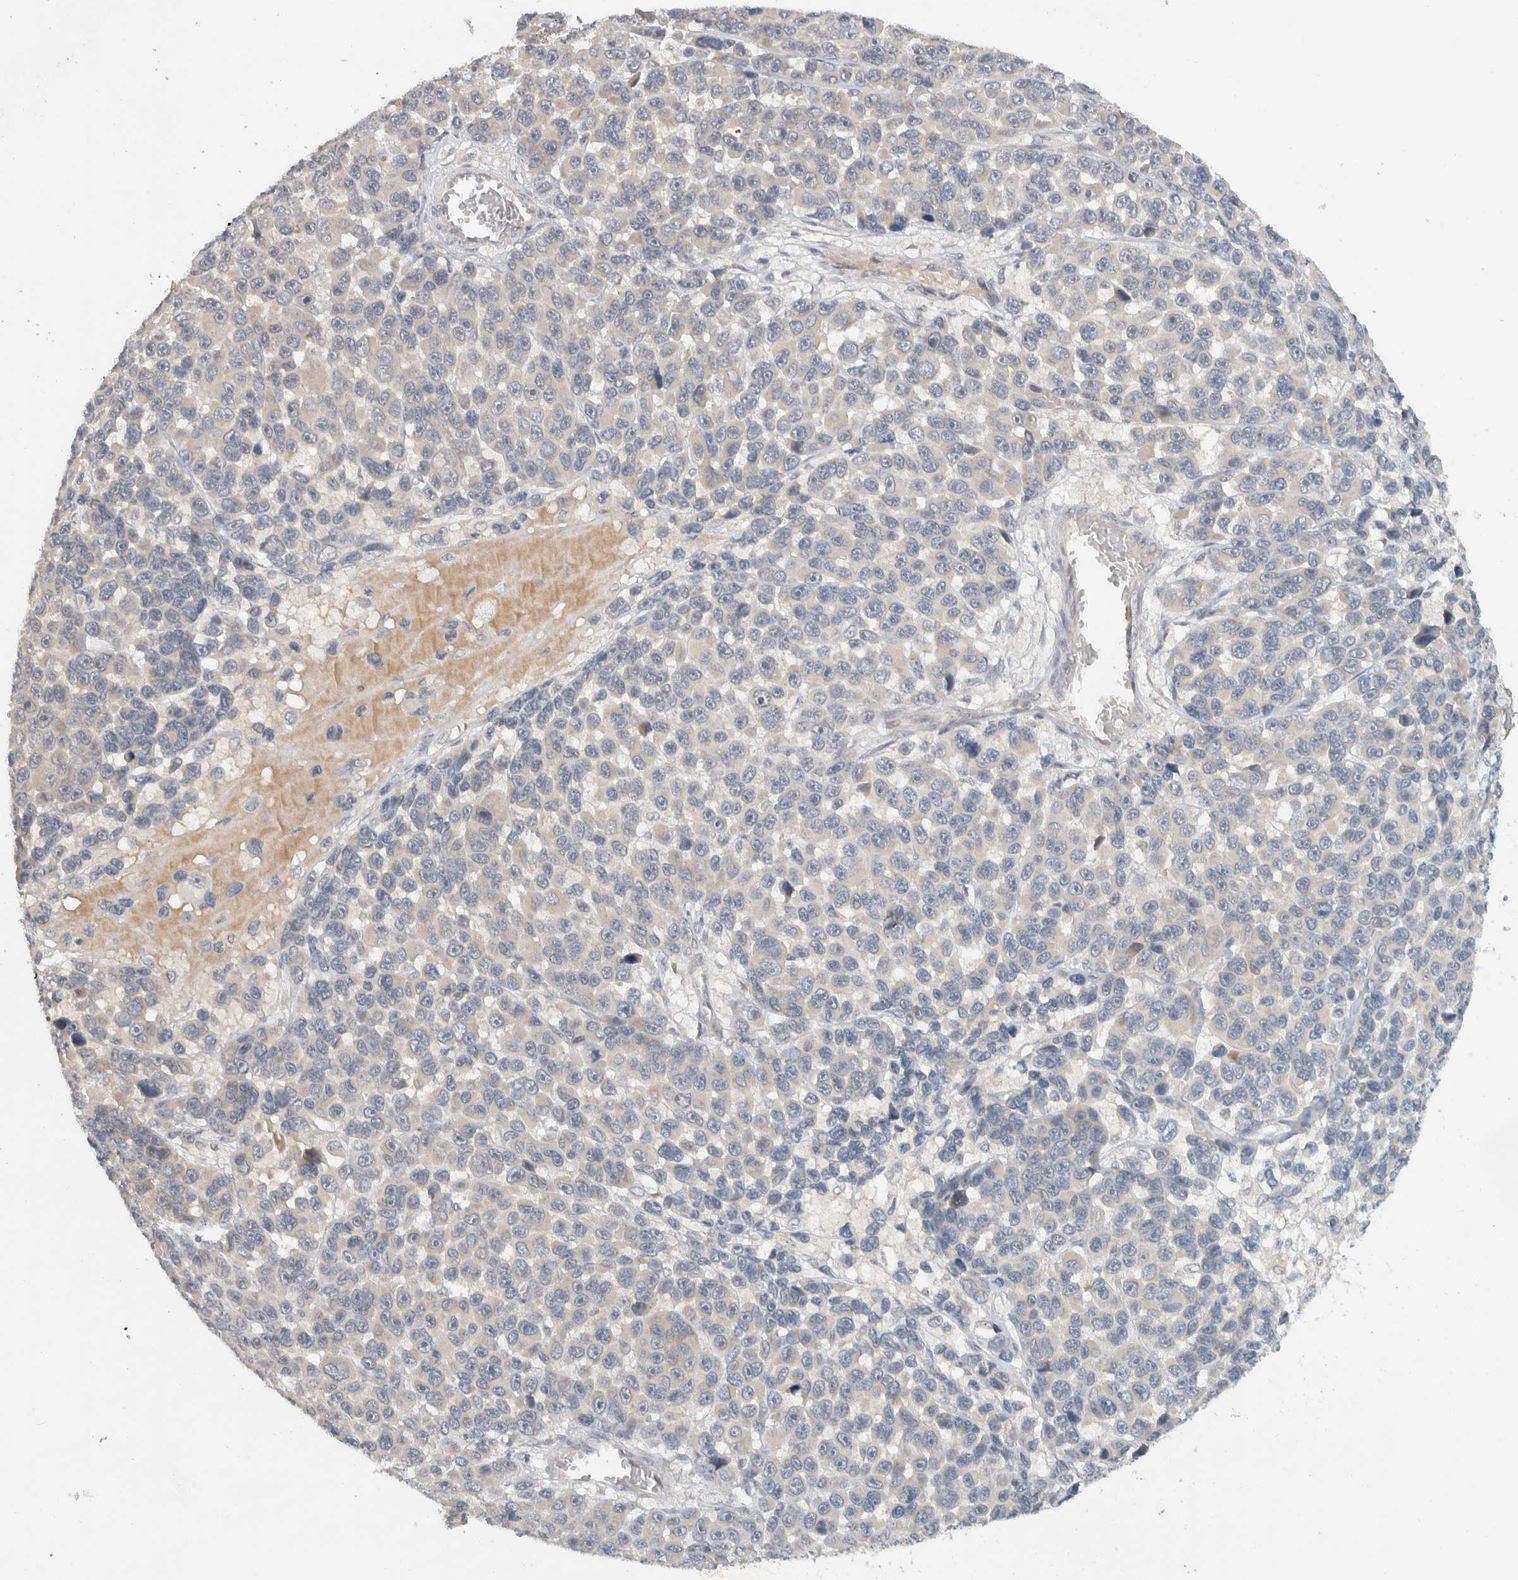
{"staining": {"intensity": "negative", "quantity": "none", "location": "none"}, "tissue": "melanoma", "cell_type": "Tumor cells", "image_type": "cancer", "snomed": [{"axis": "morphology", "description": "Malignant melanoma, NOS"}, {"axis": "topography", "description": "Skin"}], "caption": "Tumor cells are negative for brown protein staining in malignant melanoma.", "gene": "AFP", "patient": {"sex": "male", "age": 53}}